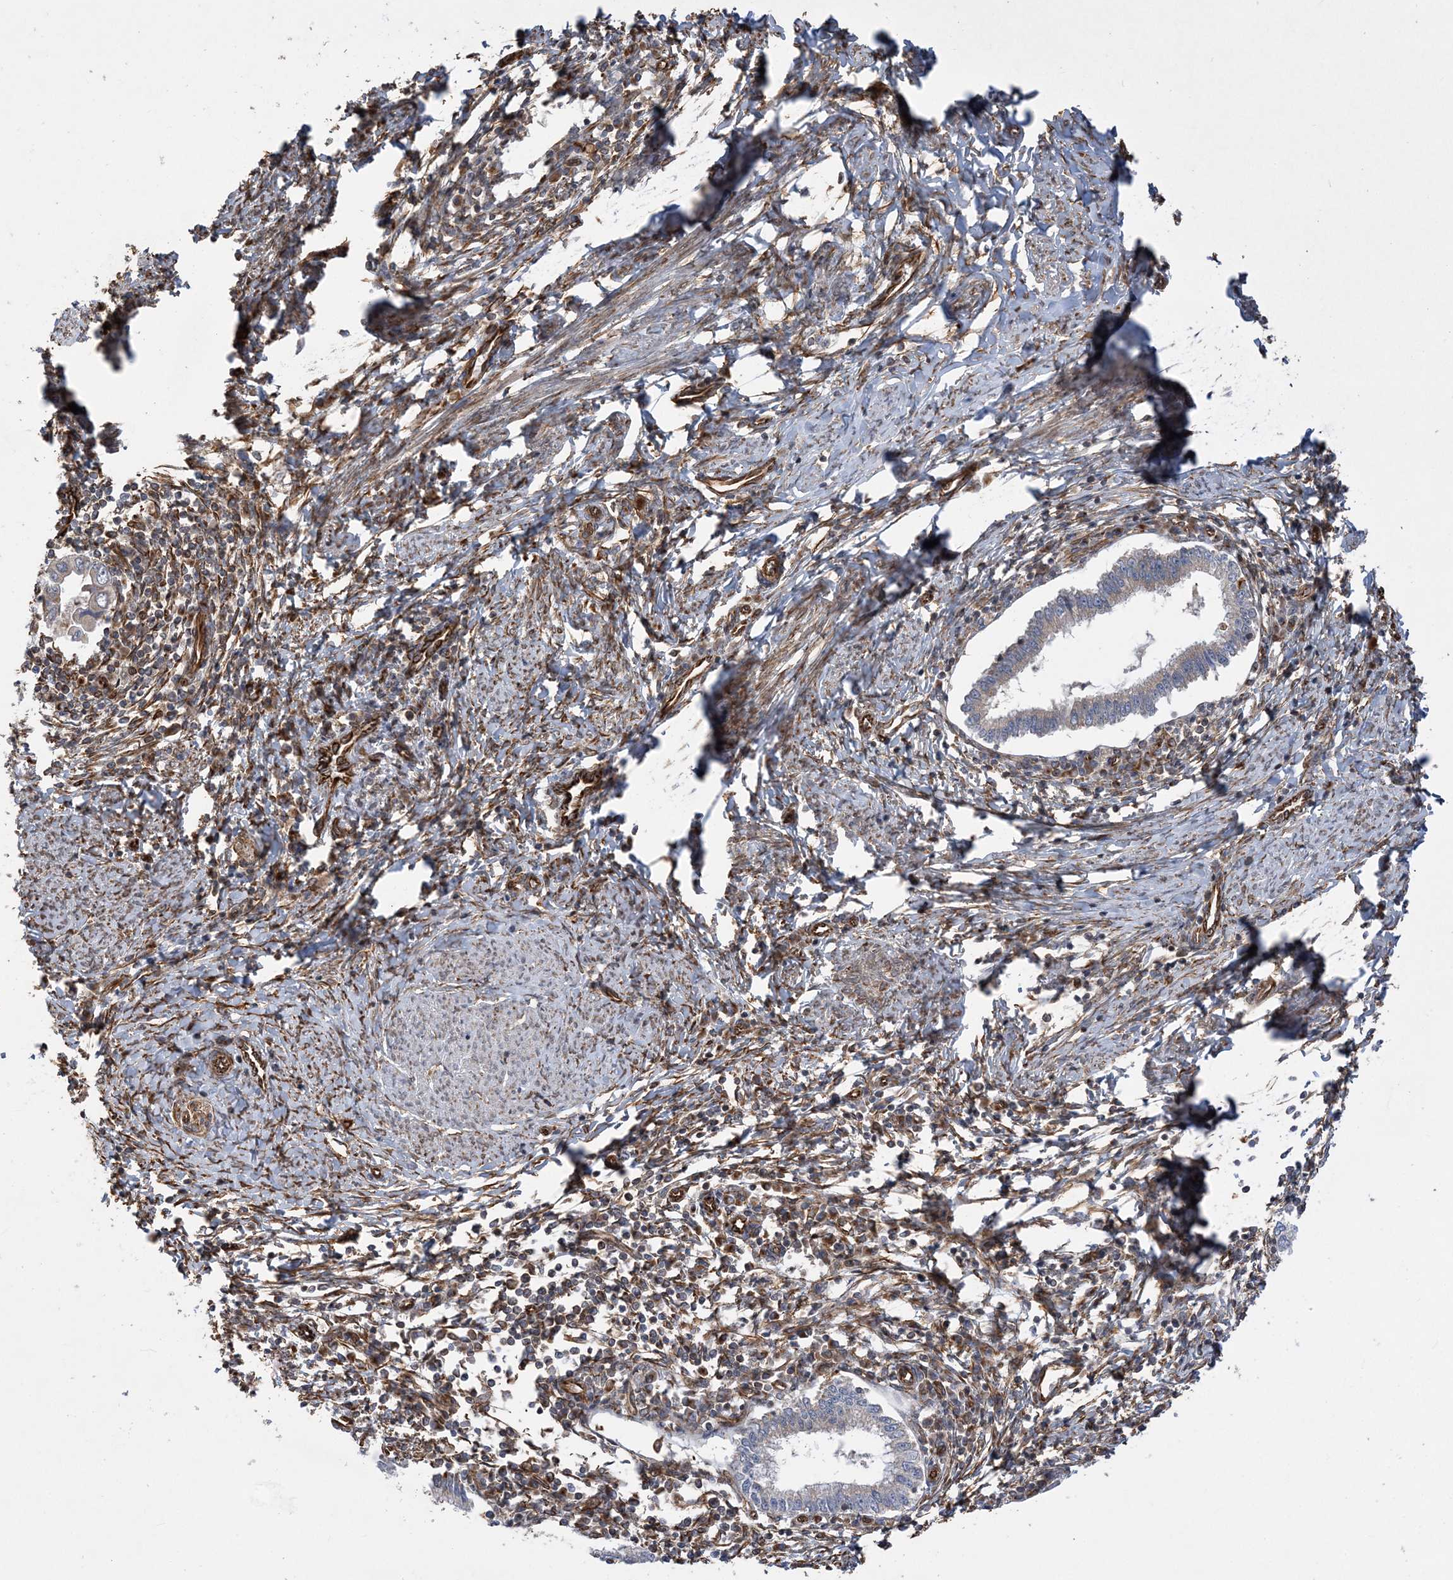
{"staining": {"intensity": "weak", "quantity": "<25%", "location": "cytoplasmic/membranous"}, "tissue": "cervical cancer", "cell_type": "Tumor cells", "image_type": "cancer", "snomed": [{"axis": "morphology", "description": "Adenocarcinoma, NOS"}, {"axis": "topography", "description": "Cervix"}], "caption": "Tumor cells are negative for brown protein staining in adenocarcinoma (cervical). (DAB immunohistochemistry (IHC), high magnification).", "gene": "FAM114A2", "patient": {"sex": "female", "age": 36}}